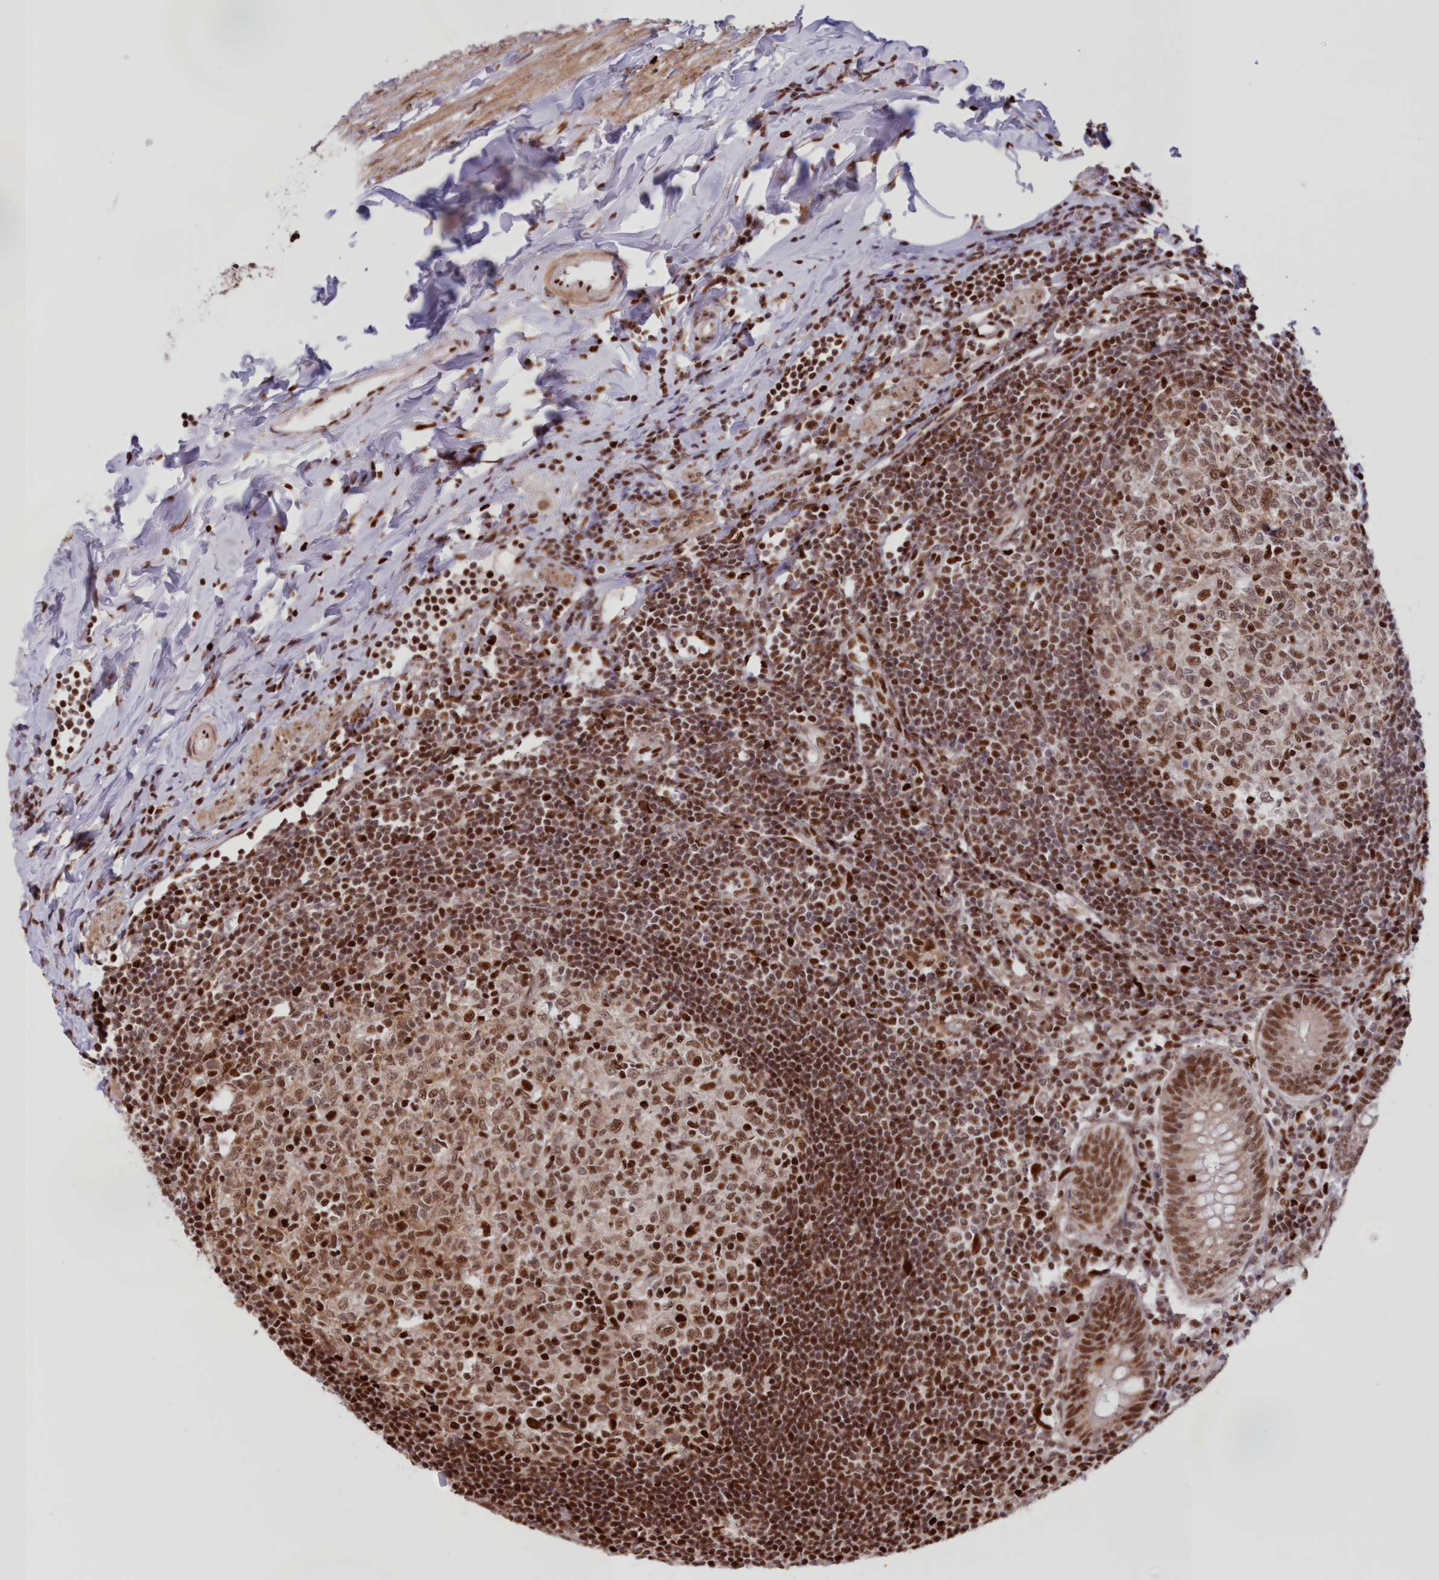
{"staining": {"intensity": "moderate", "quantity": ">75%", "location": "nuclear"}, "tissue": "appendix", "cell_type": "Glandular cells", "image_type": "normal", "snomed": [{"axis": "morphology", "description": "Normal tissue, NOS"}, {"axis": "topography", "description": "Appendix"}], "caption": "A high-resolution image shows immunohistochemistry (IHC) staining of benign appendix, which exhibits moderate nuclear expression in about >75% of glandular cells.", "gene": "POLR2B", "patient": {"sex": "female", "age": 54}}